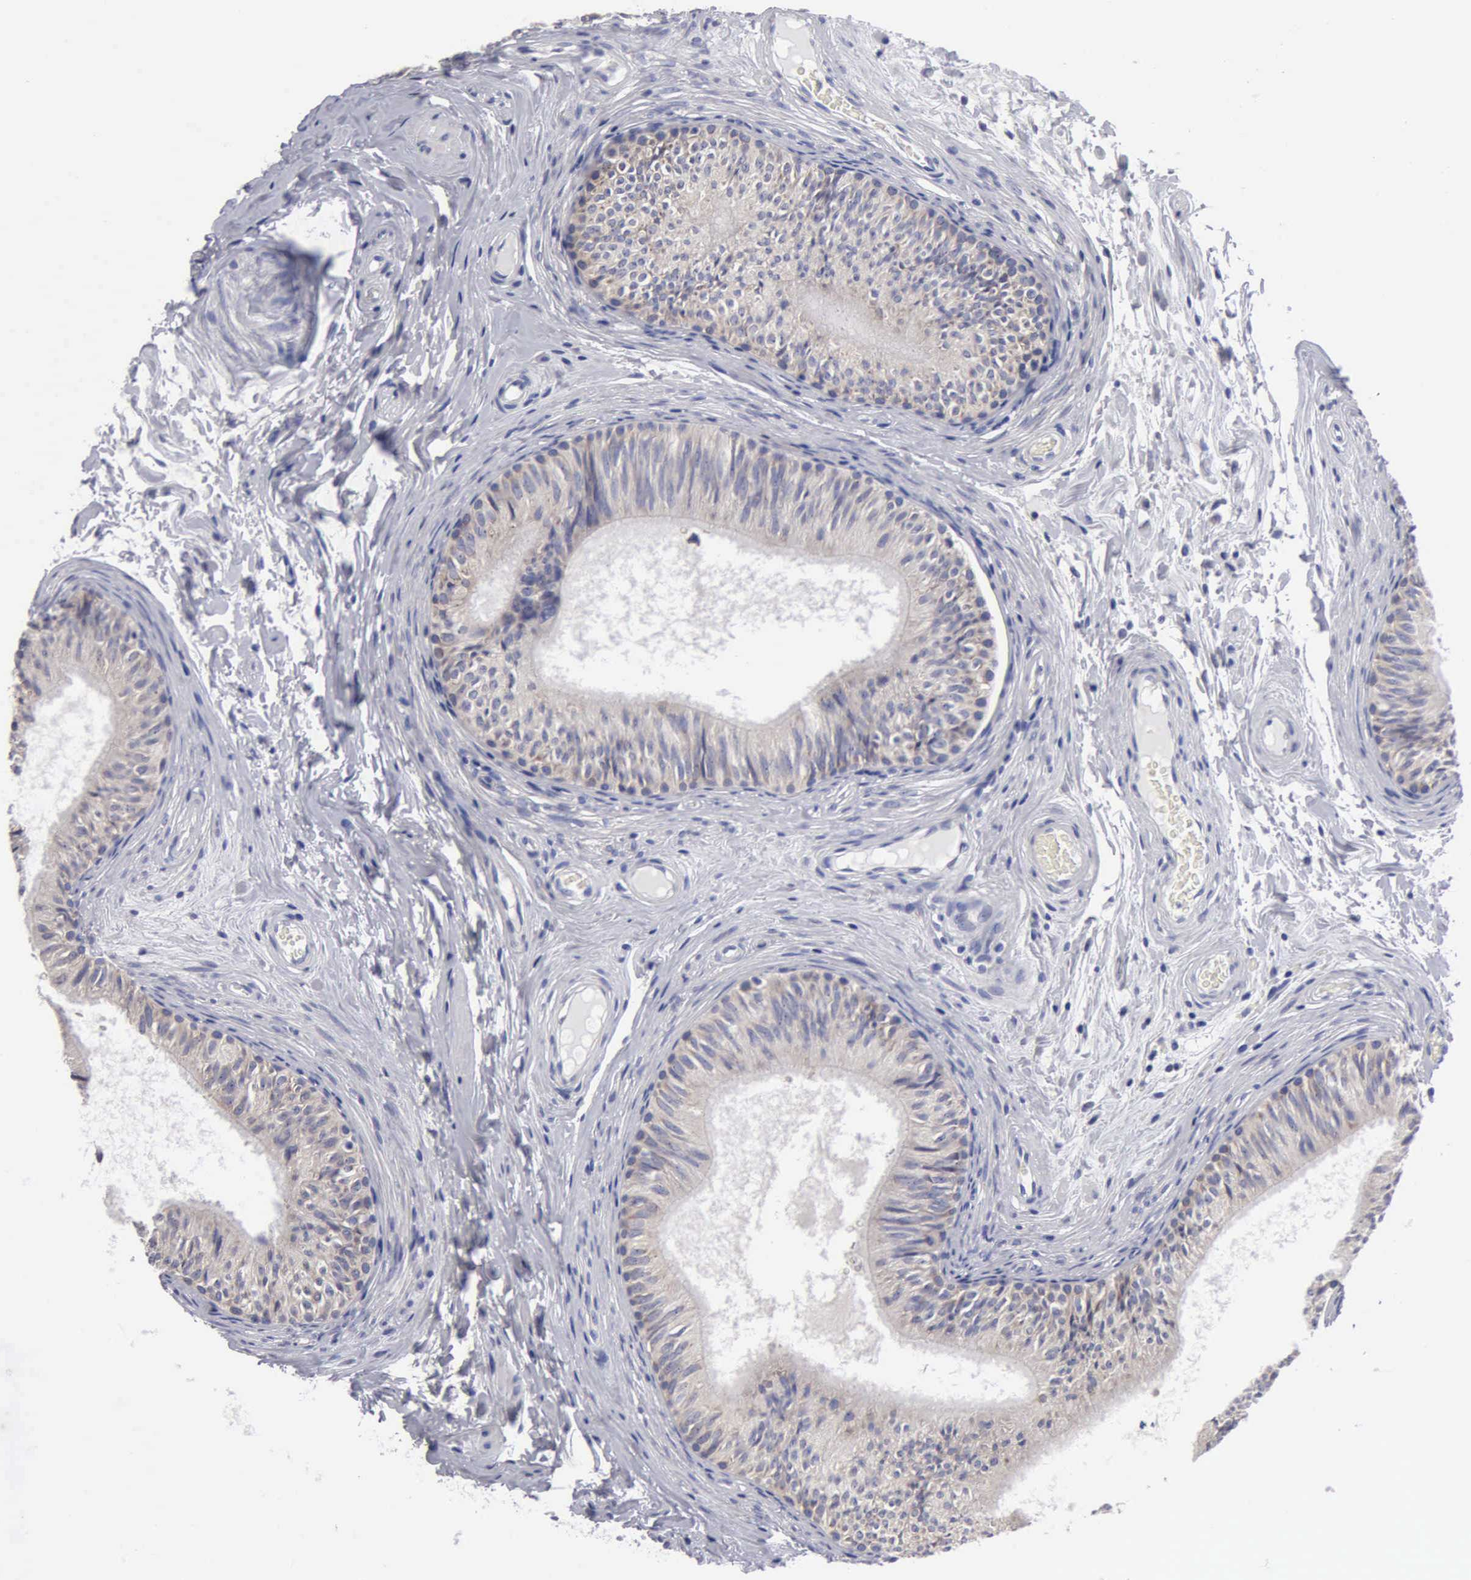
{"staining": {"intensity": "weak", "quantity": "25%-75%", "location": "cytoplasmic/membranous"}, "tissue": "epididymis", "cell_type": "Glandular cells", "image_type": "normal", "snomed": [{"axis": "morphology", "description": "Normal tissue, NOS"}, {"axis": "topography", "description": "Epididymis"}], "caption": "An immunohistochemistry (IHC) photomicrograph of normal tissue is shown. Protein staining in brown labels weak cytoplasmic/membranous positivity in epididymis within glandular cells. (DAB (3,3'-diaminobenzidine) = brown stain, brightfield microscopy at high magnification).", "gene": "TXLNG", "patient": {"sex": "male", "age": 23}}